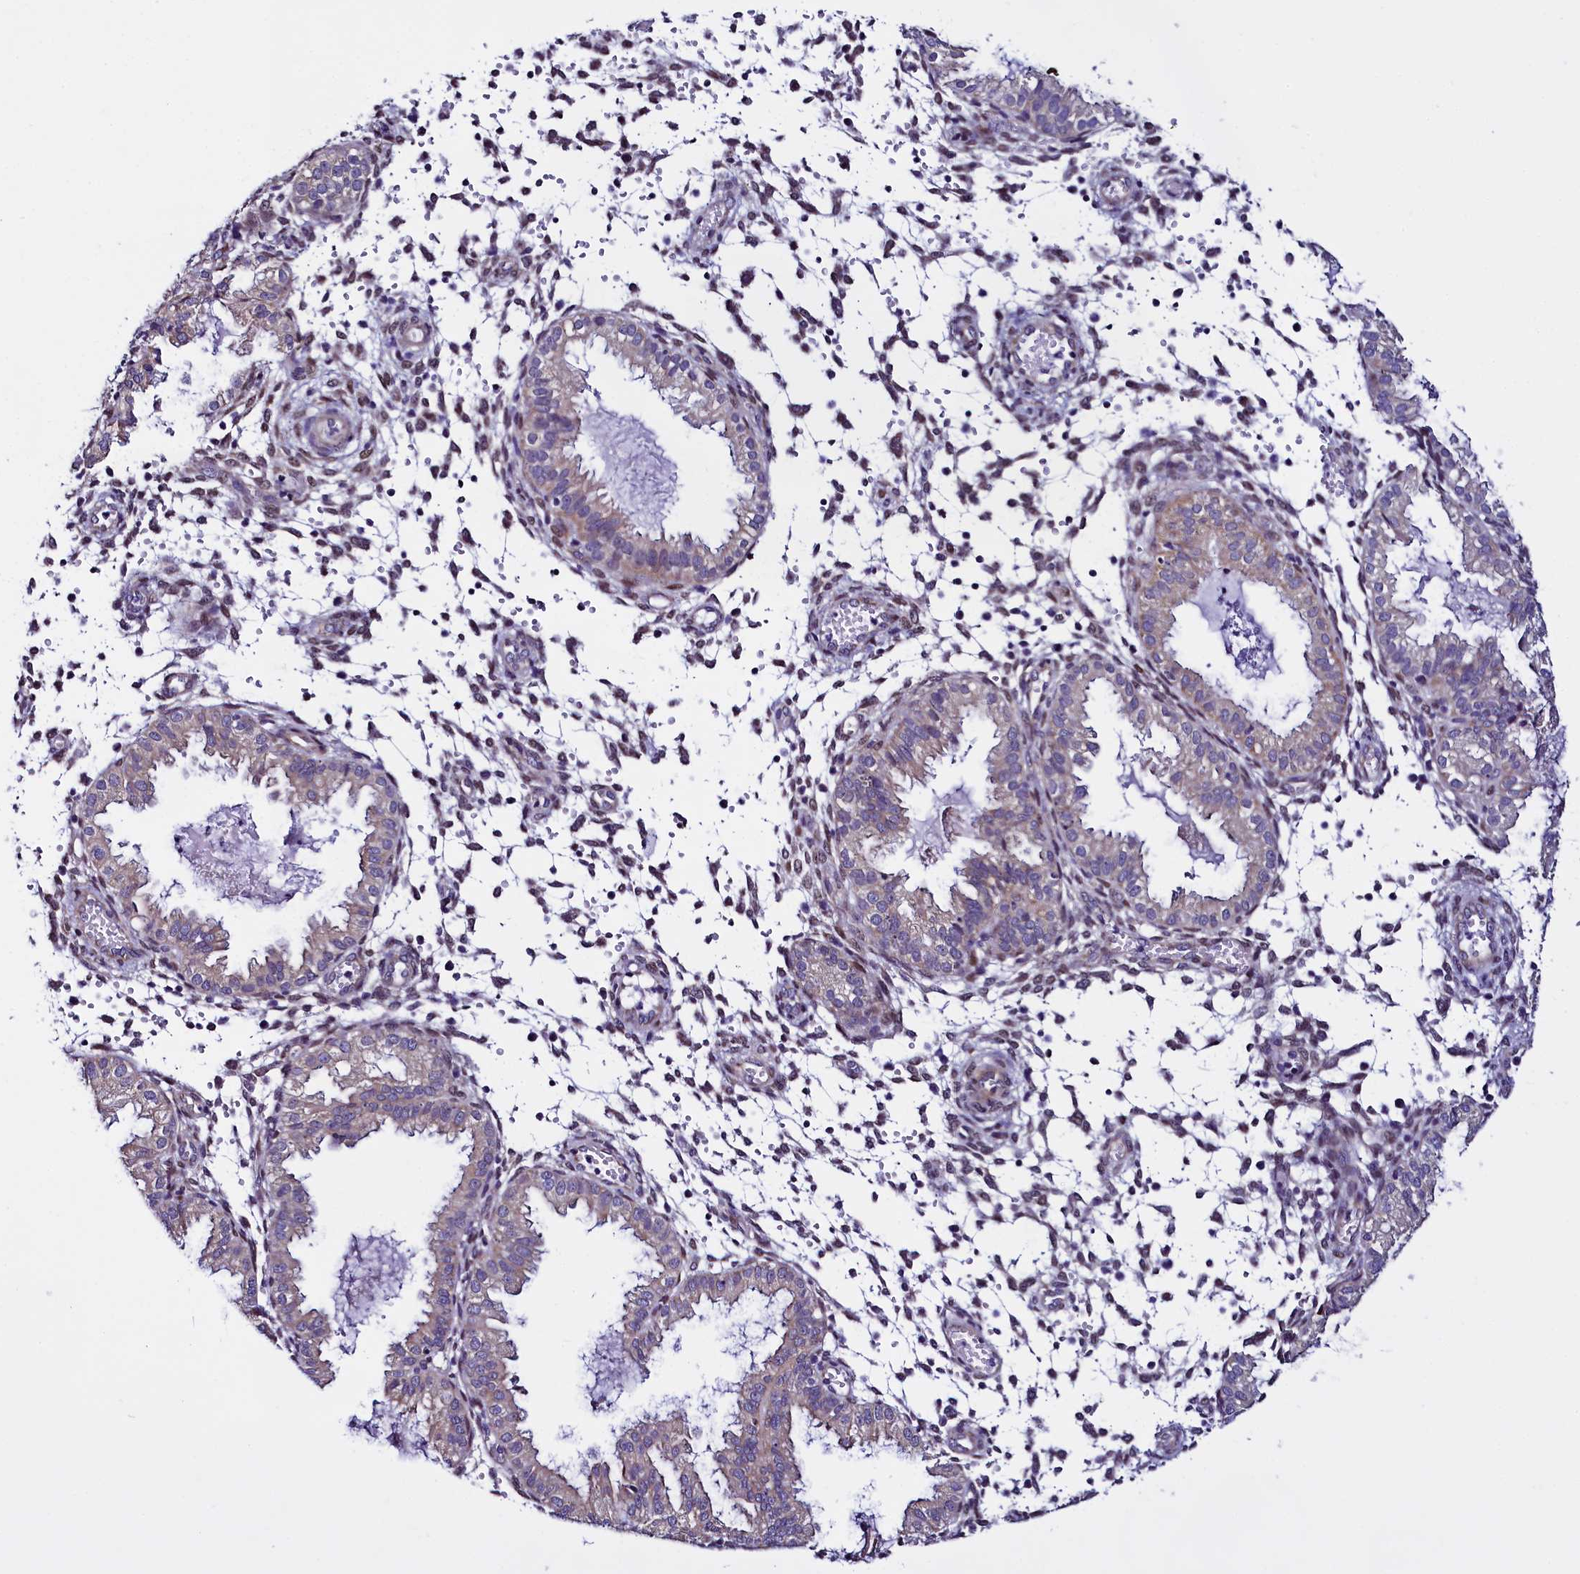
{"staining": {"intensity": "negative", "quantity": "none", "location": "none"}, "tissue": "endometrium", "cell_type": "Cells in endometrial stroma", "image_type": "normal", "snomed": [{"axis": "morphology", "description": "Normal tissue, NOS"}, {"axis": "topography", "description": "Endometrium"}], "caption": "The image reveals no staining of cells in endometrial stroma in normal endometrium.", "gene": "UACA", "patient": {"sex": "female", "age": 33}}